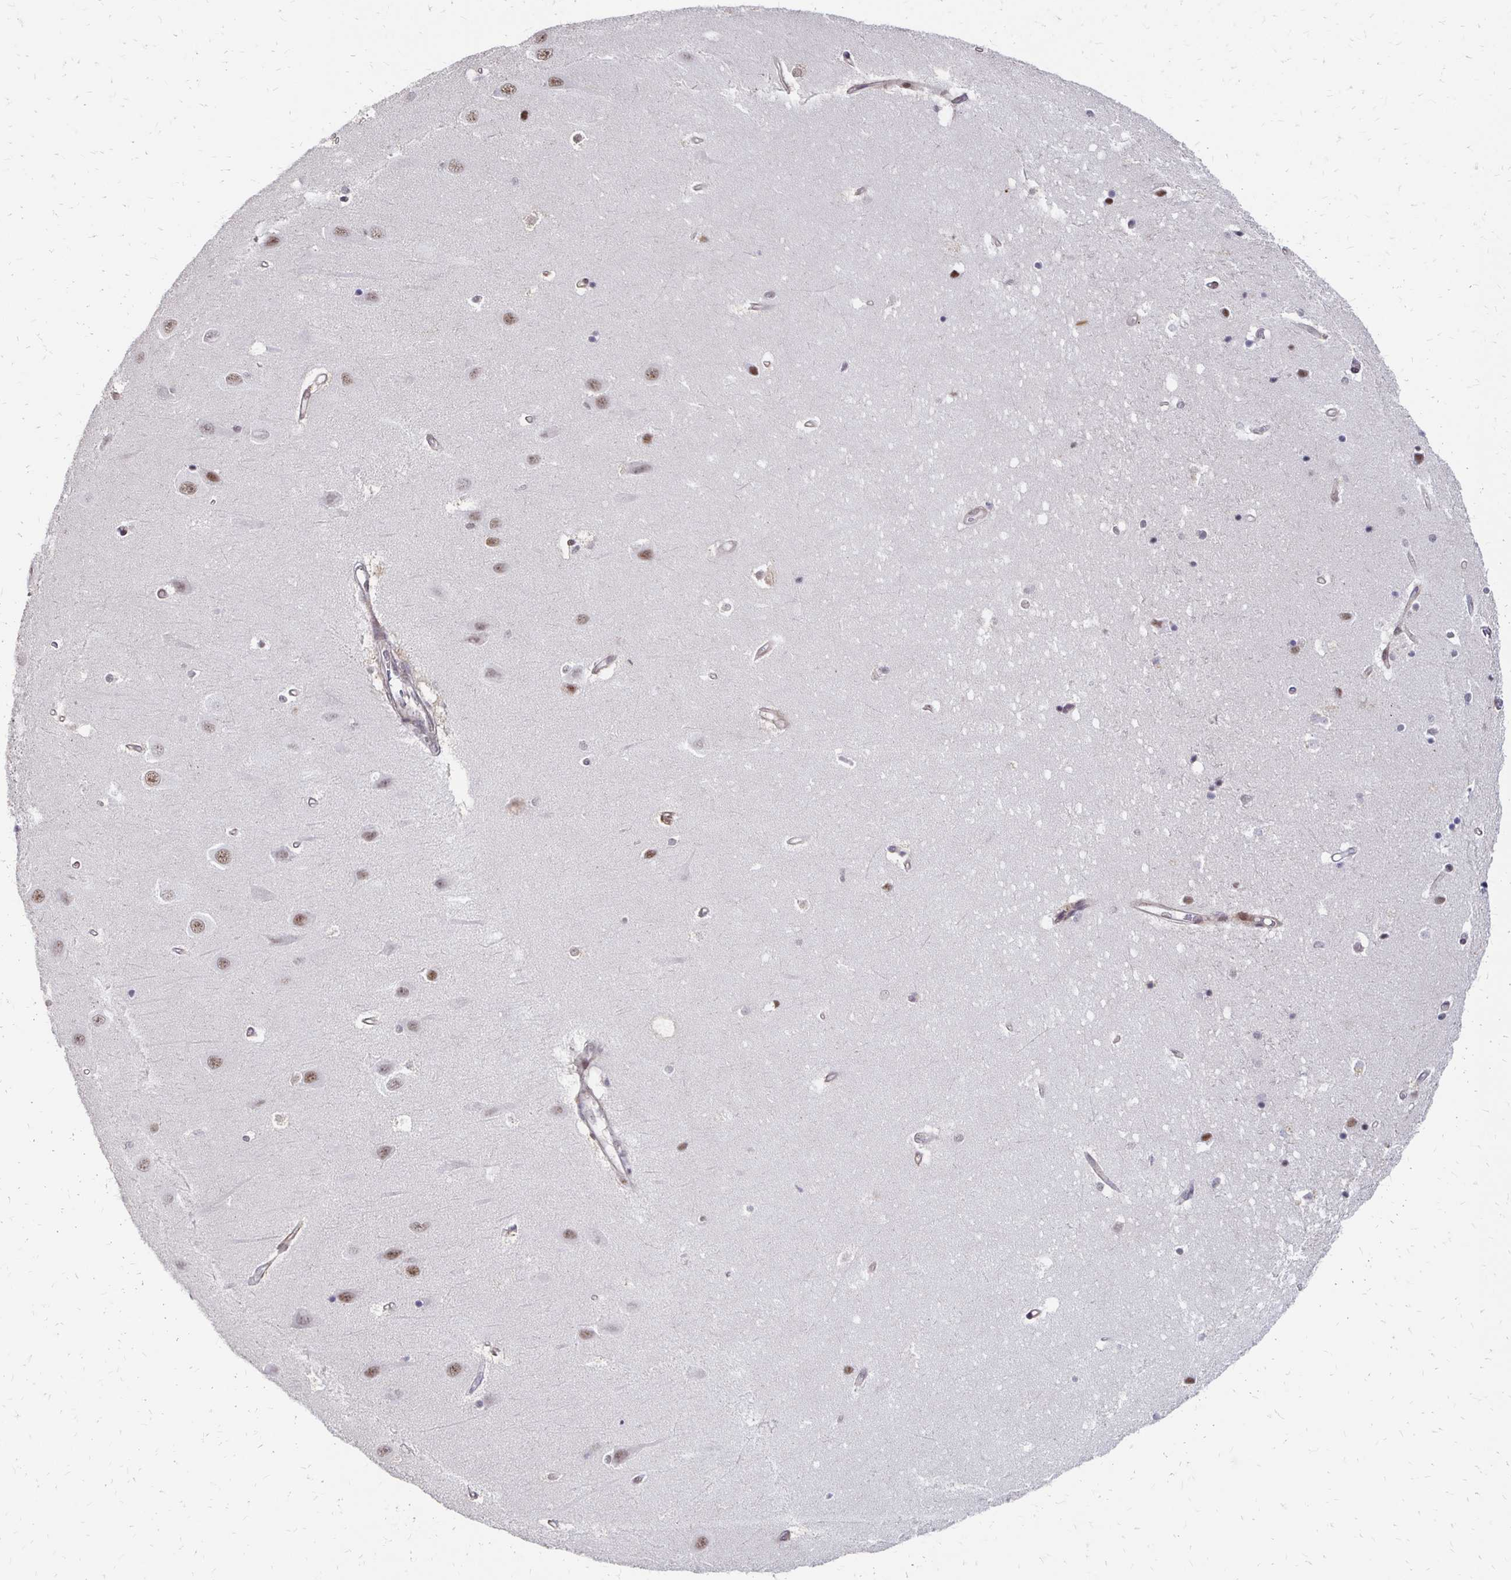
{"staining": {"intensity": "negative", "quantity": "none", "location": "none"}, "tissue": "hippocampus", "cell_type": "Glial cells", "image_type": "normal", "snomed": [{"axis": "morphology", "description": "Normal tissue, NOS"}, {"axis": "topography", "description": "Hippocampus"}], "caption": "Immunohistochemistry photomicrograph of benign hippocampus stained for a protein (brown), which displays no staining in glial cells.", "gene": "CLASRP", "patient": {"sex": "male", "age": 63}}